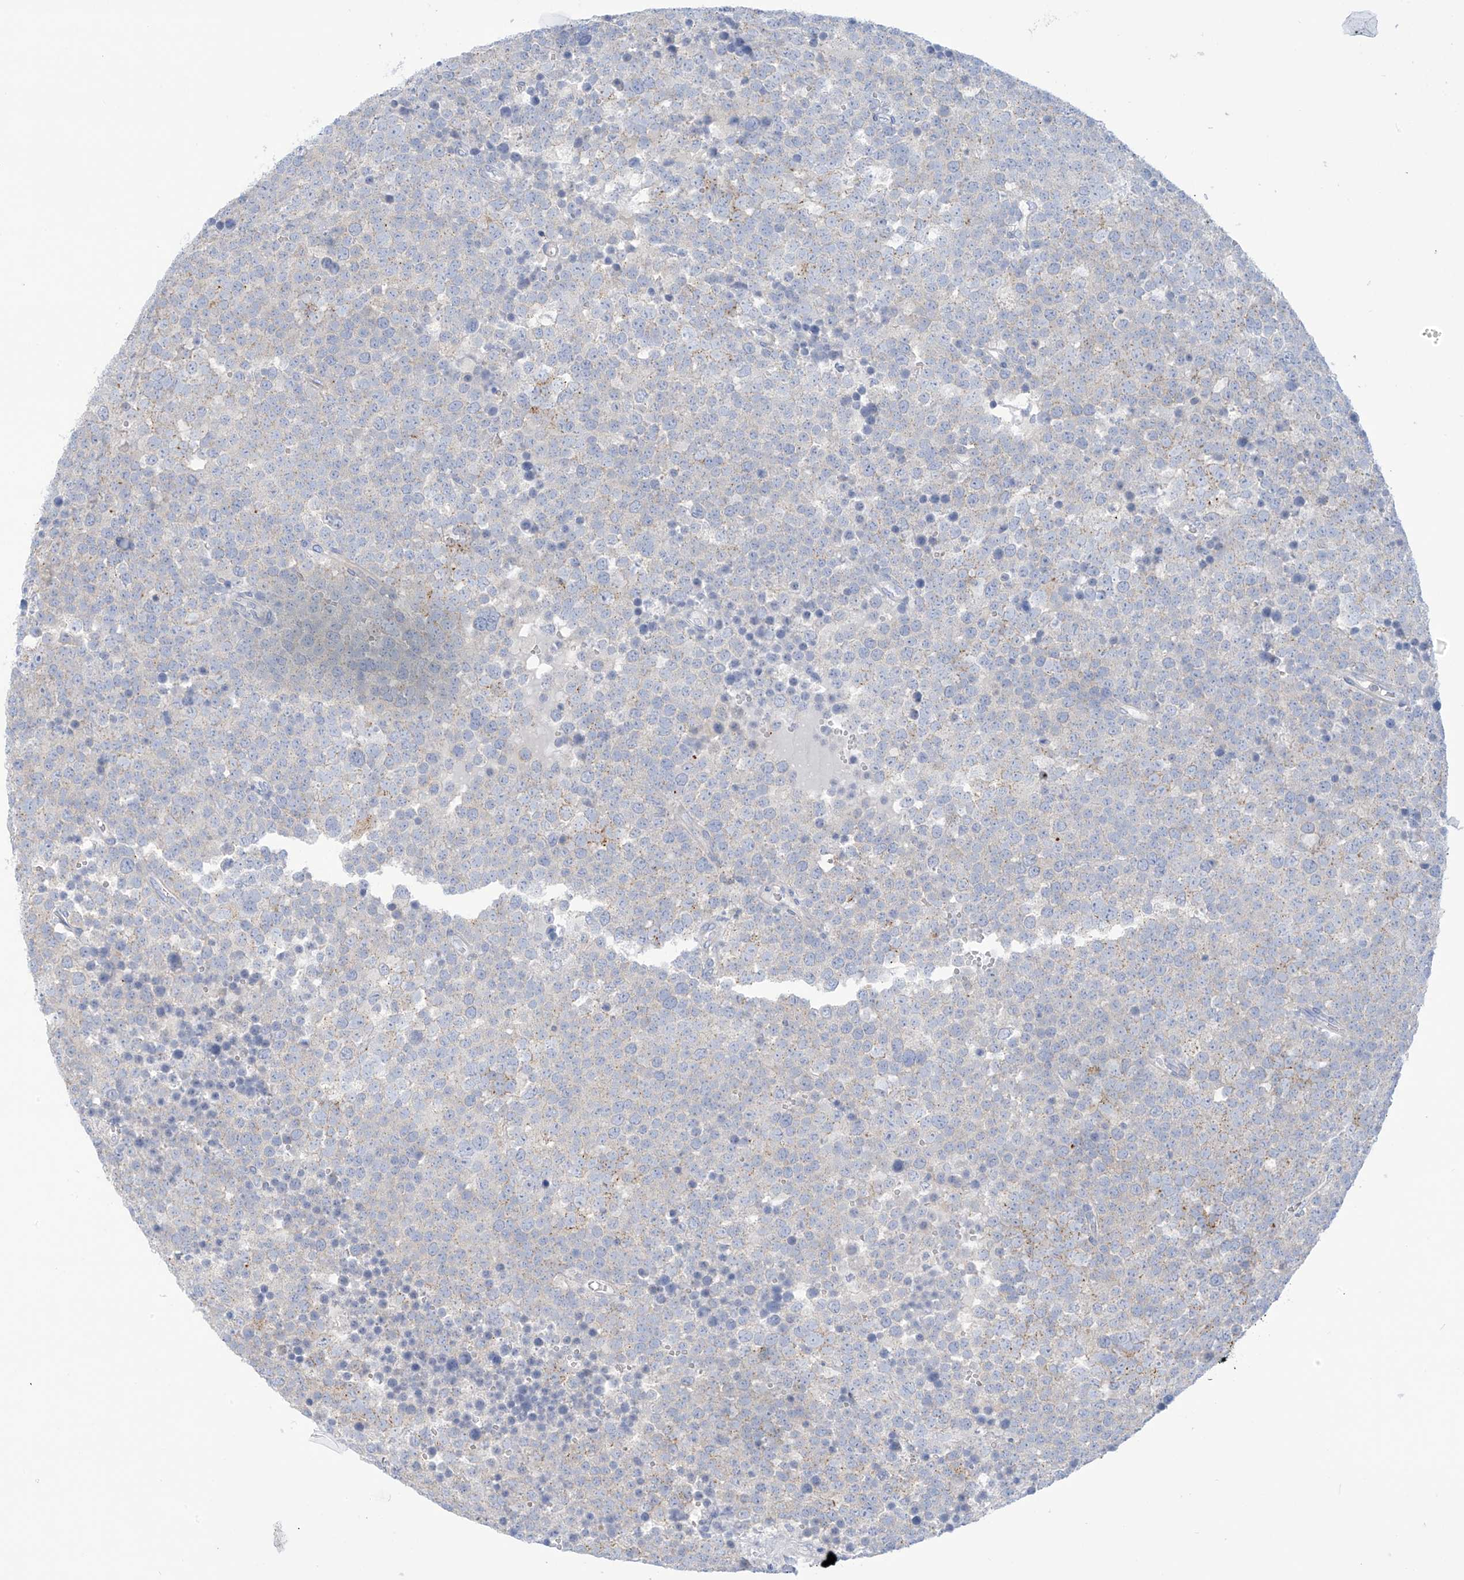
{"staining": {"intensity": "negative", "quantity": "none", "location": "none"}, "tissue": "testis cancer", "cell_type": "Tumor cells", "image_type": "cancer", "snomed": [{"axis": "morphology", "description": "Seminoma, NOS"}, {"axis": "topography", "description": "Testis"}], "caption": "This is an immunohistochemistry (IHC) histopathology image of human testis cancer. There is no positivity in tumor cells.", "gene": "FABP2", "patient": {"sex": "male", "age": 71}}